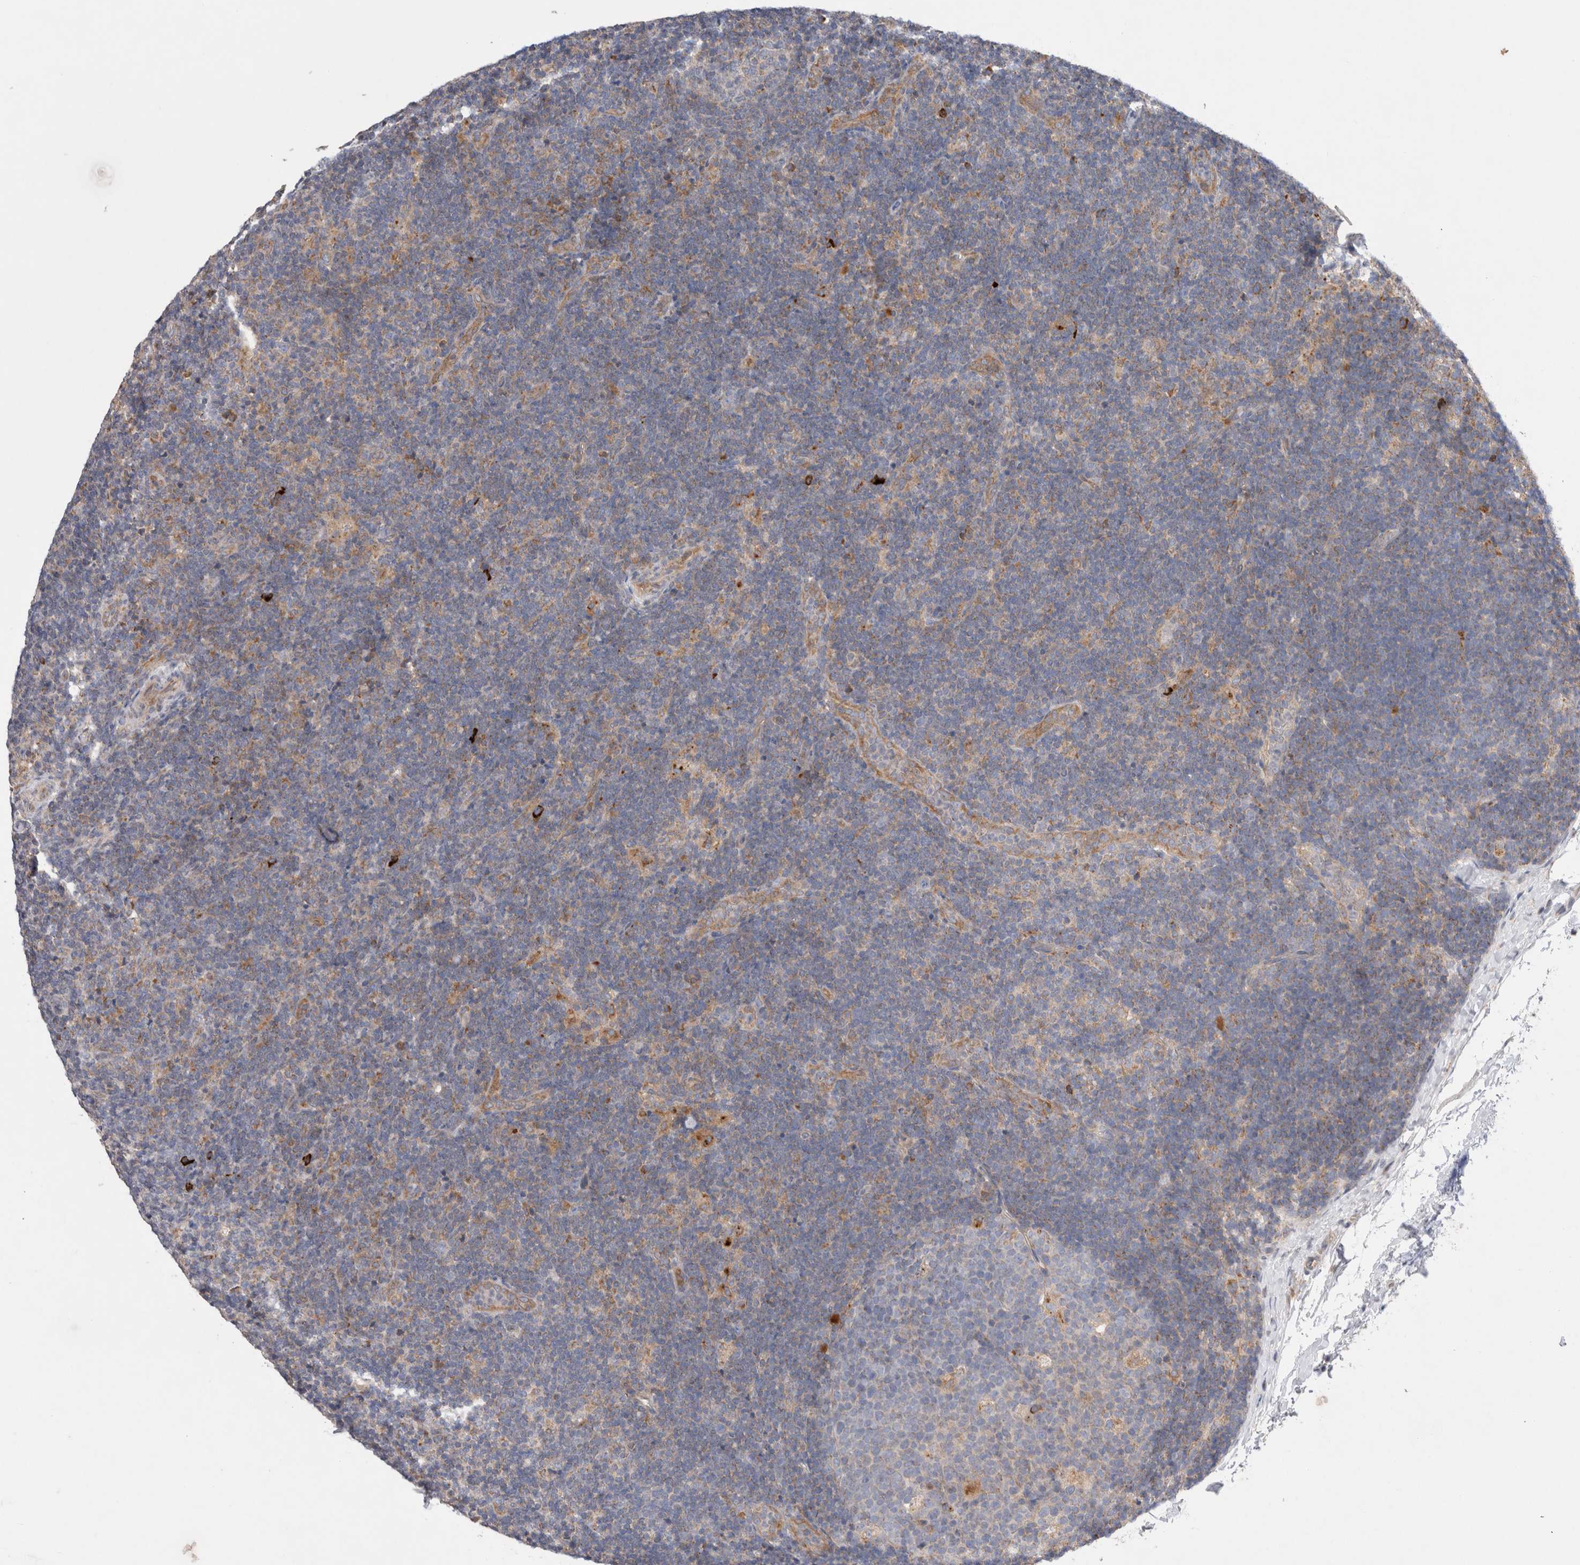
{"staining": {"intensity": "weak", "quantity": "<25%", "location": "cytoplasmic/membranous"}, "tissue": "lymph node", "cell_type": "Germinal center cells", "image_type": "normal", "snomed": [{"axis": "morphology", "description": "Normal tissue, NOS"}, {"axis": "topography", "description": "Lymph node"}], "caption": "Immunohistochemistry (IHC) micrograph of benign lymph node stained for a protein (brown), which shows no staining in germinal center cells. (Brightfield microscopy of DAB immunohistochemistry at high magnification).", "gene": "TBC1D16", "patient": {"sex": "female", "age": 22}}